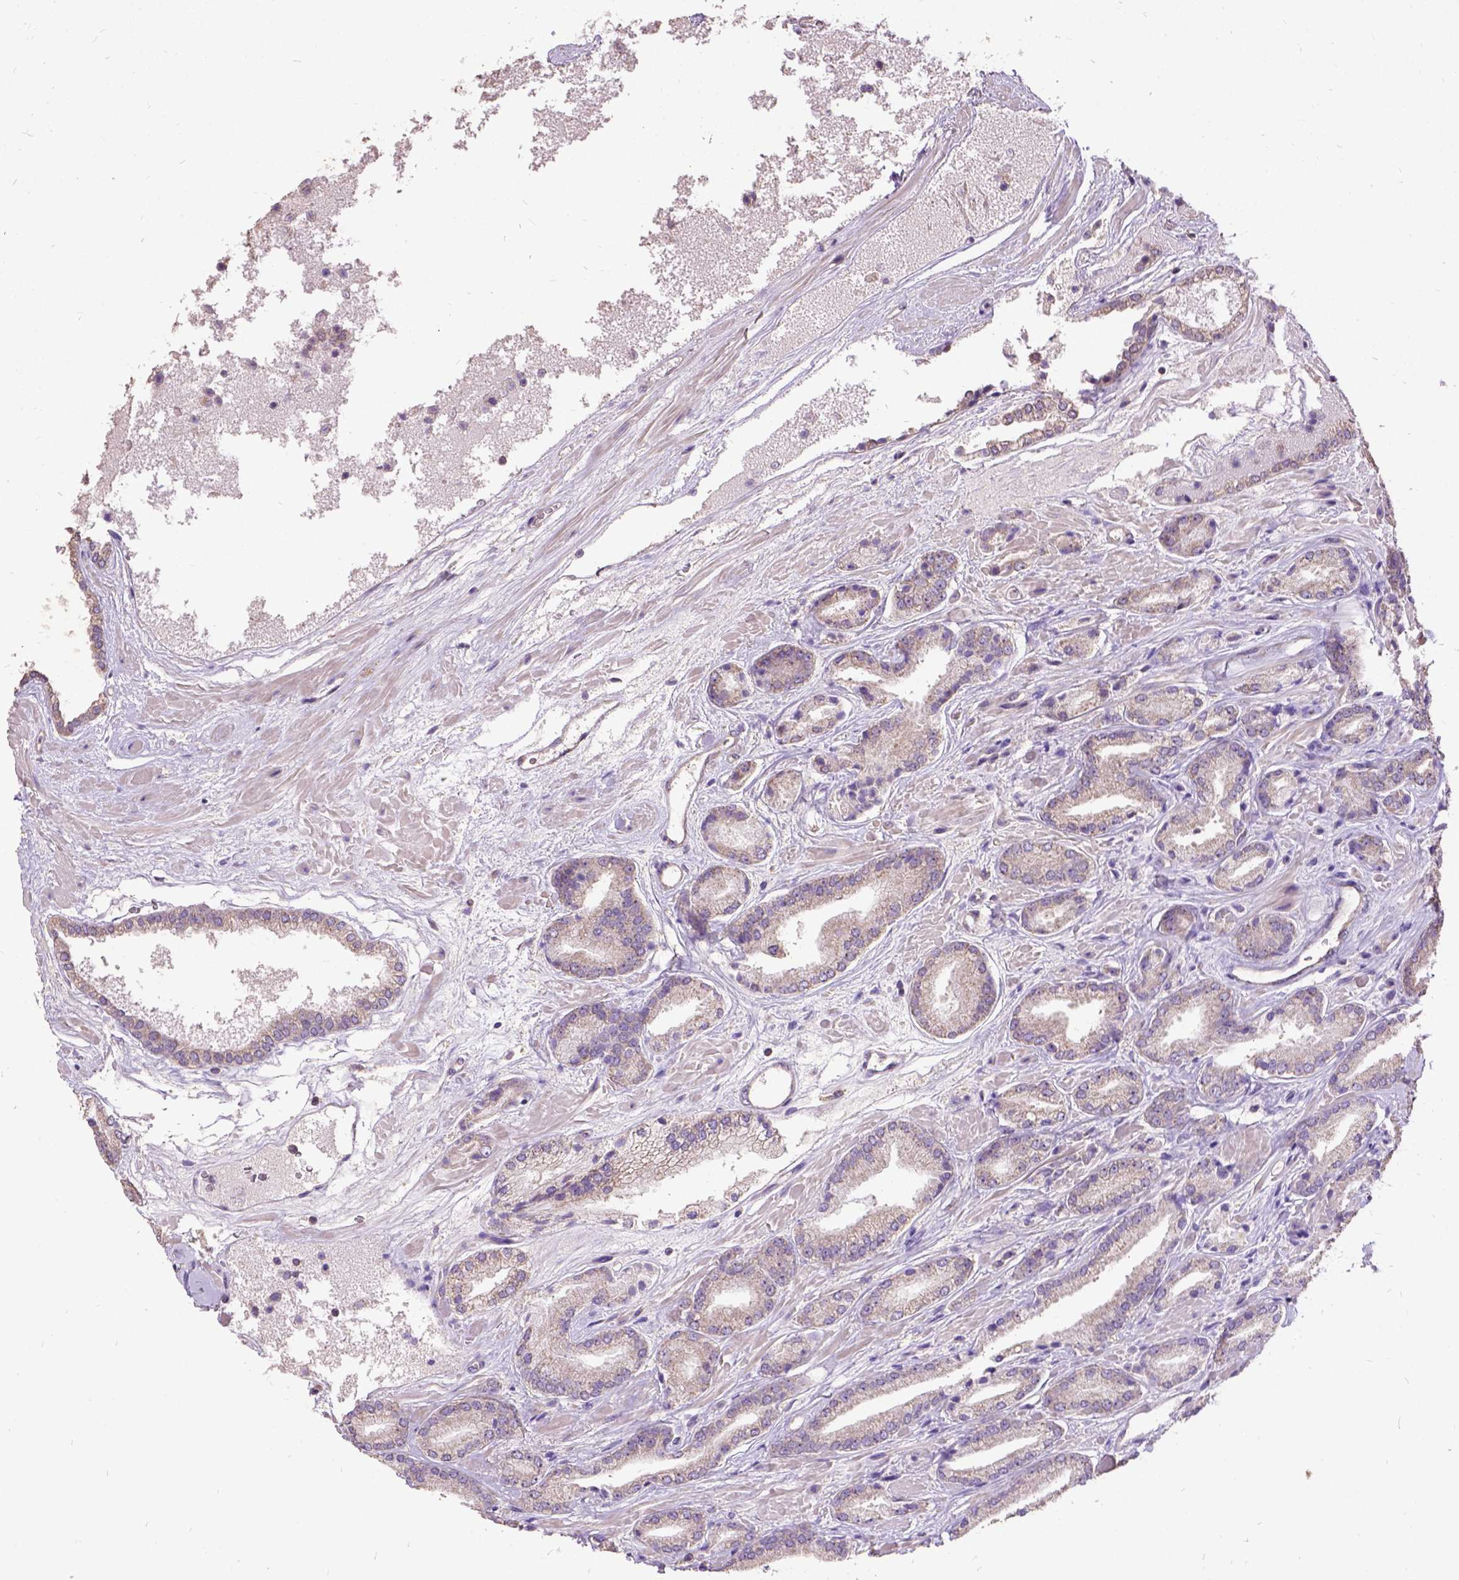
{"staining": {"intensity": "weak", "quantity": ">75%", "location": "cytoplasmic/membranous"}, "tissue": "prostate cancer", "cell_type": "Tumor cells", "image_type": "cancer", "snomed": [{"axis": "morphology", "description": "Adenocarcinoma, High grade"}, {"axis": "topography", "description": "Prostate"}], "caption": "Immunohistochemical staining of adenocarcinoma (high-grade) (prostate) shows weak cytoplasmic/membranous protein staining in approximately >75% of tumor cells.", "gene": "DQX1", "patient": {"sex": "male", "age": 56}}